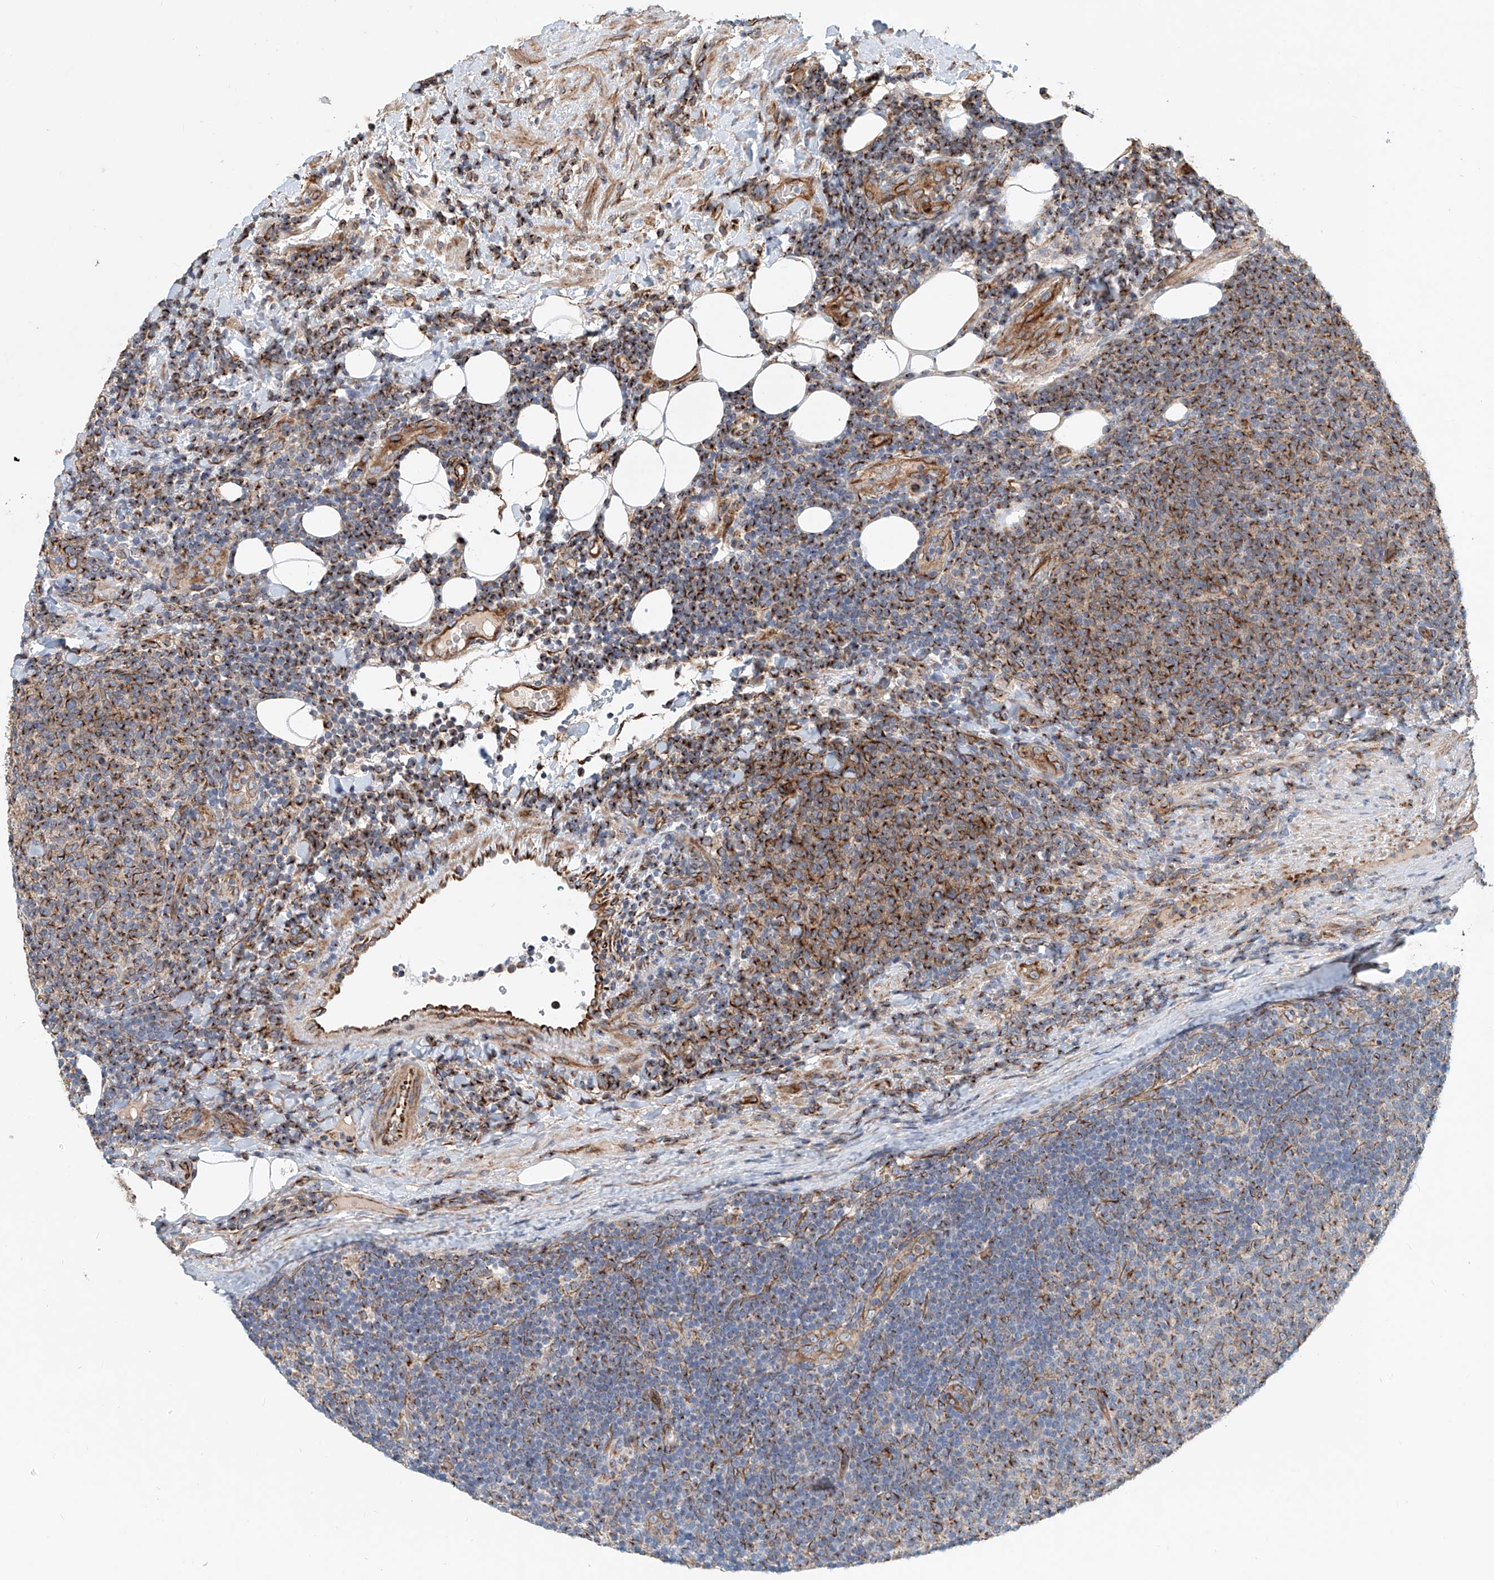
{"staining": {"intensity": "strong", "quantity": "25%-75%", "location": "cytoplasmic/membranous"}, "tissue": "lymphoma", "cell_type": "Tumor cells", "image_type": "cancer", "snomed": [{"axis": "morphology", "description": "Malignant lymphoma, non-Hodgkin's type, Low grade"}, {"axis": "topography", "description": "Lymph node"}], "caption": "An image of human low-grade malignant lymphoma, non-Hodgkin's type stained for a protein reveals strong cytoplasmic/membranous brown staining in tumor cells.", "gene": "HGSNAT", "patient": {"sex": "male", "age": 66}}